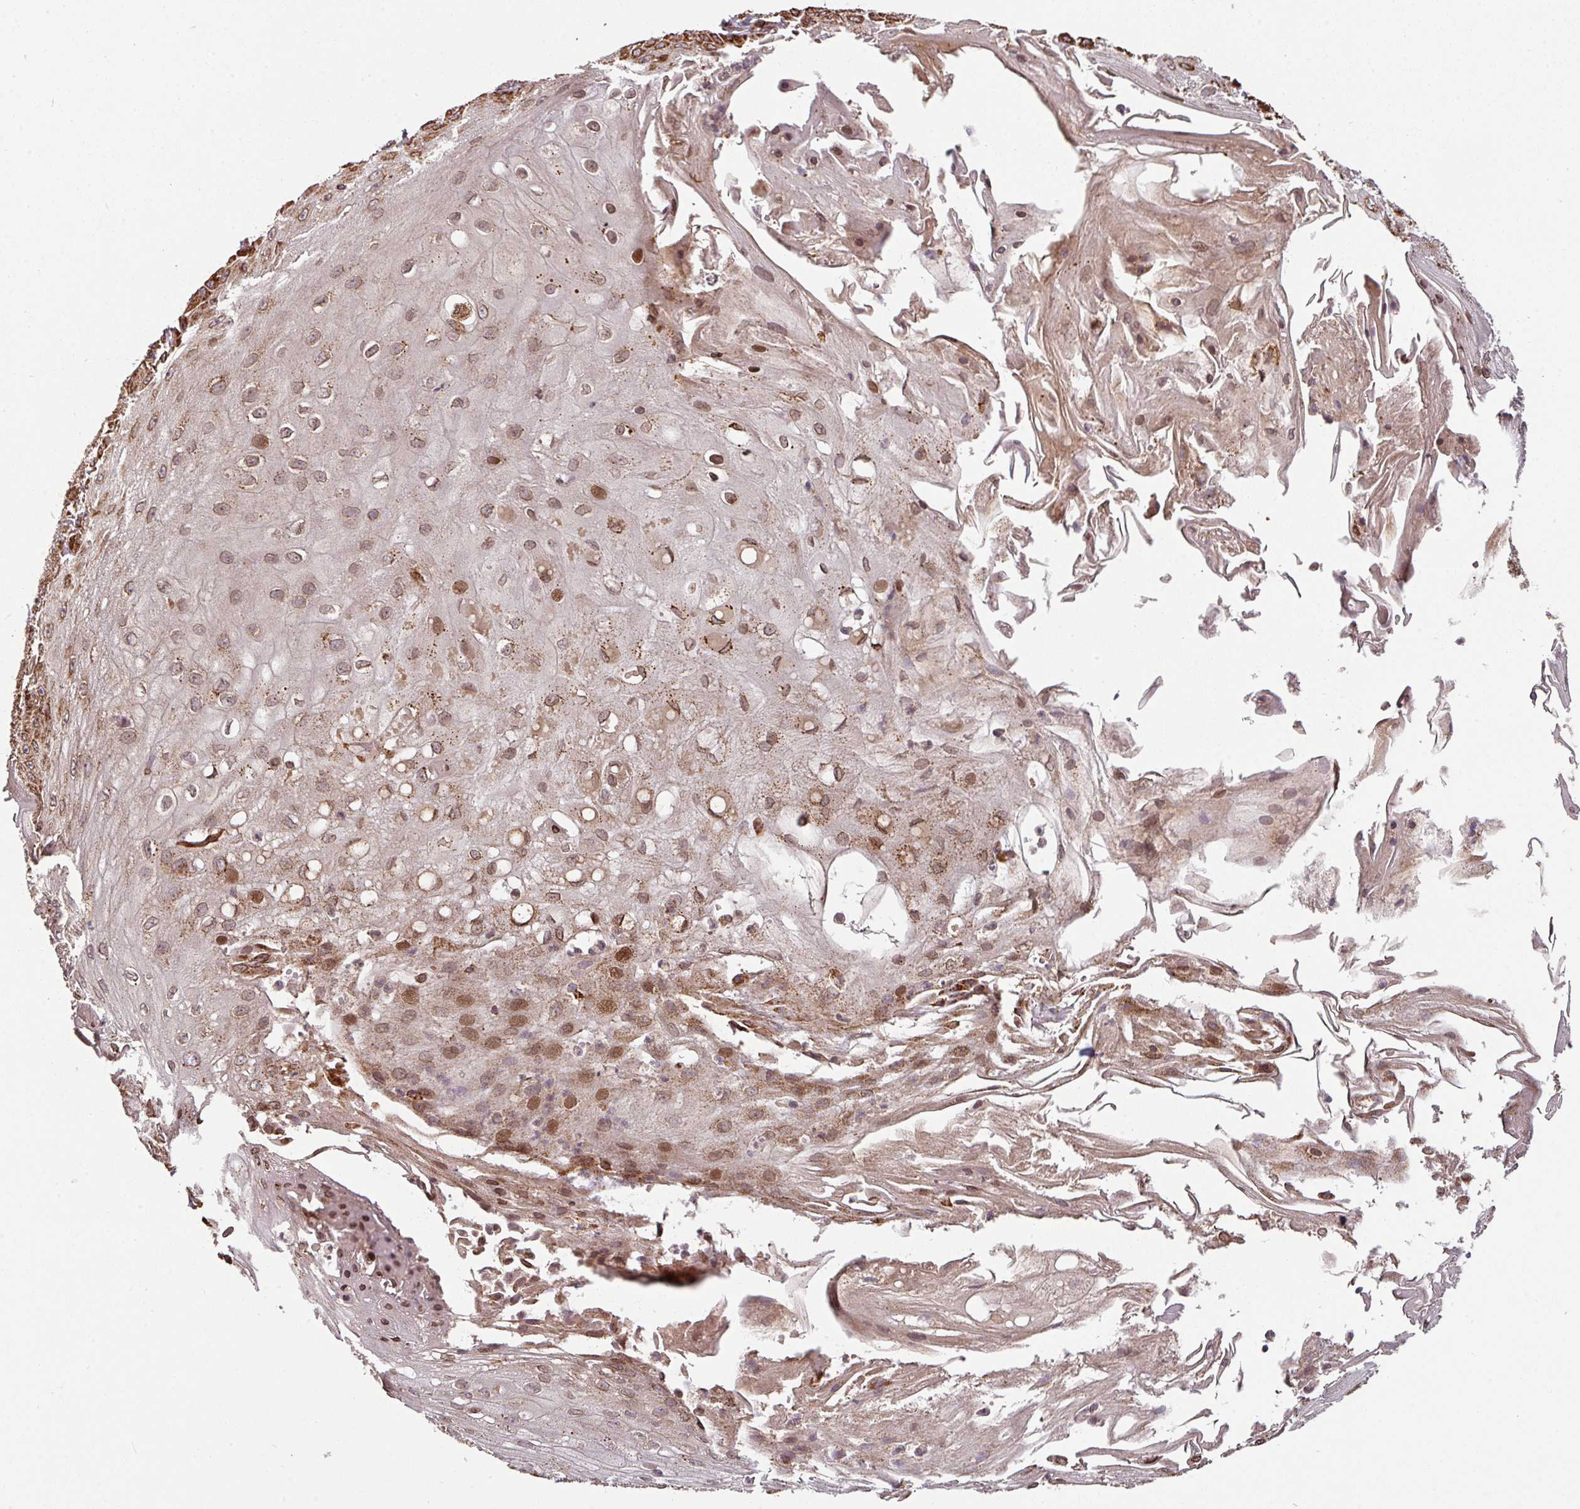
{"staining": {"intensity": "moderate", "quantity": ">75%", "location": "cytoplasmic/membranous,nuclear"}, "tissue": "skin cancer", "cell_type": "Tumor cells", "image_type": "cancer", "snomed": [{"axis": "morphology", "description": "Squamous cell carcinoma, NOS"}, {"axis": "topography", "description": "Skin"}], "caption": "Immunohistochemistry photomicrograph of neoplastic tissue: human squamous cell carcinoma (skin) stained using immunohistochemistry (IHC) shows medium levels of moderate protein expression localized specifically in the cytoplasmic/membranous and nuclear of tumor cells, appearing as a cytoplasmic/membranous and nuclear brown color.", "gene": "TRAP1", "patient": {"sex": "male", "age": 70}}